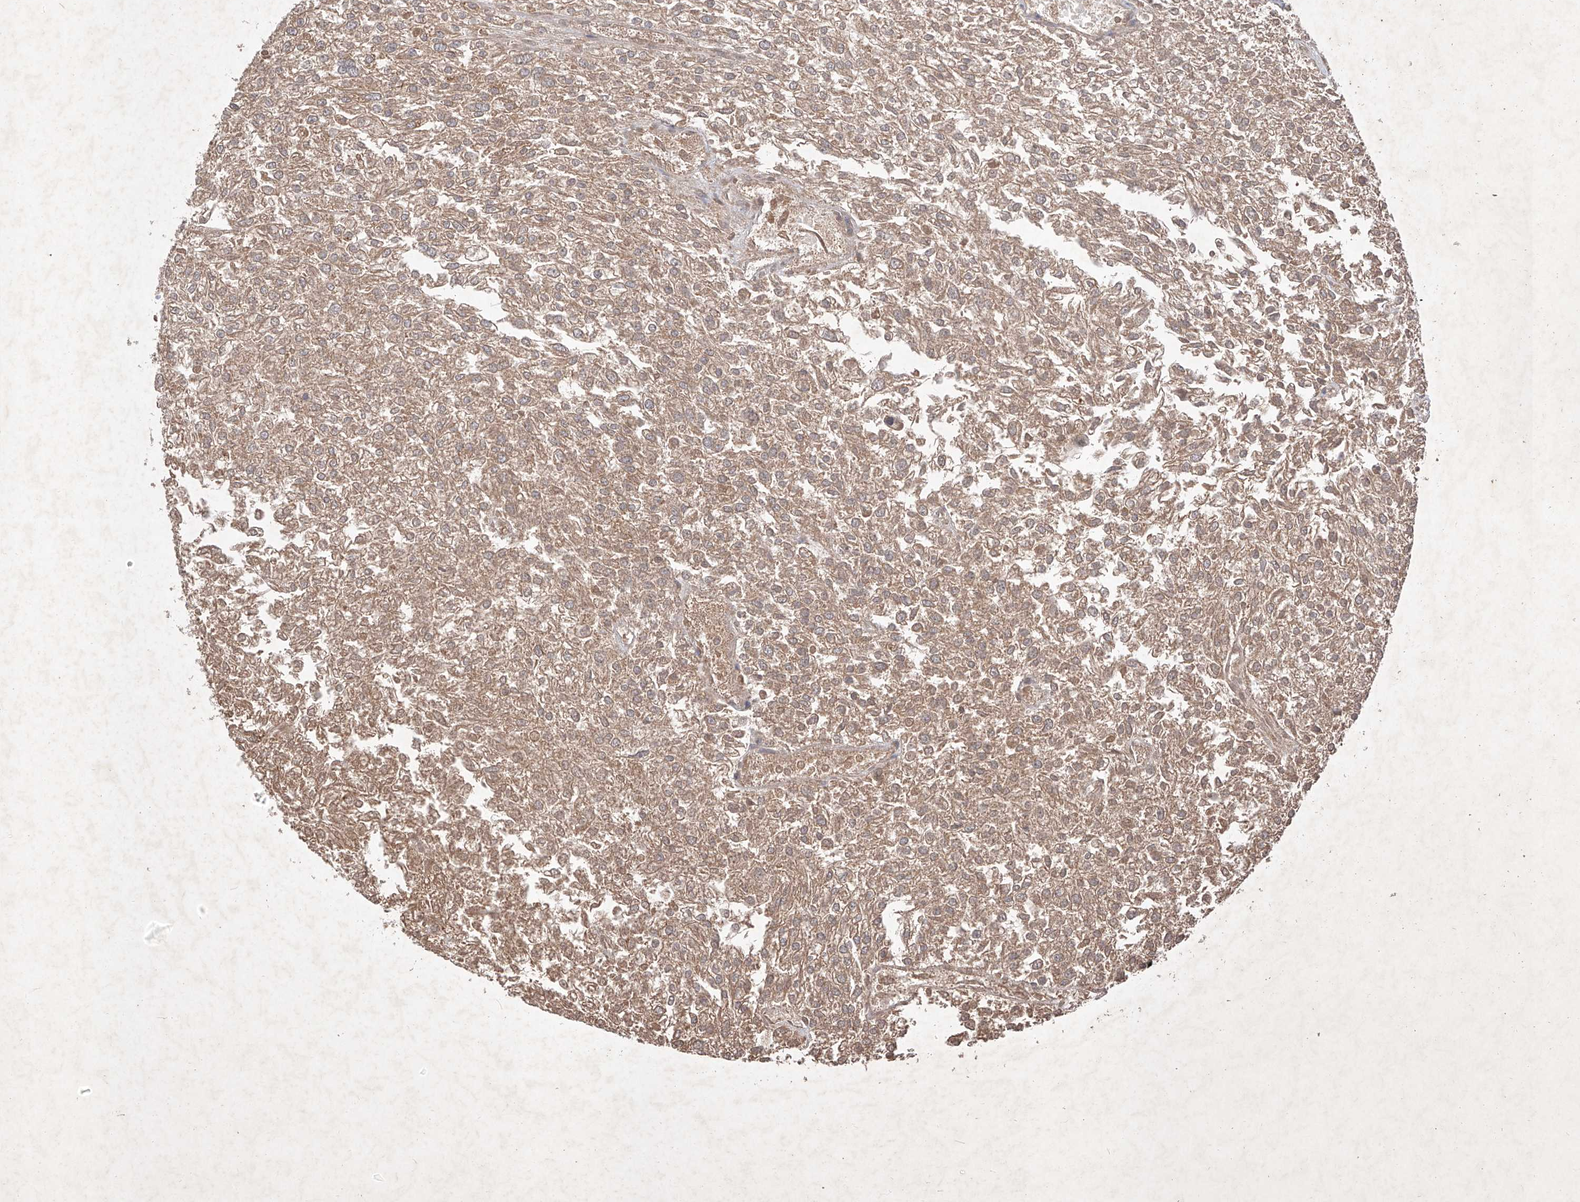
{"staining": {"intensity": "weak", "quantity": ">75%", "location": "cytoplasmic/membranous"}, "tissue": "renal cancer", "cell_type": "Tumor cells", "image_type": "cancer", "snomed": [{"axis": "morphology", "description": "Adenocarcinoma, NOS"}, {"axis": "topography", "description": "Kidney"}], "caption": "Immunohistochemical staining of human adenocarcinoma (renal) demonstrates low levels of weak cytoplasmic/membranous expression in about >75% of tumor cells. (DAB IHC, brown staining for protein, blue staining for nuclei).", "gene": "FAM135A", "patient": {"sex": "female", "age": 54}}